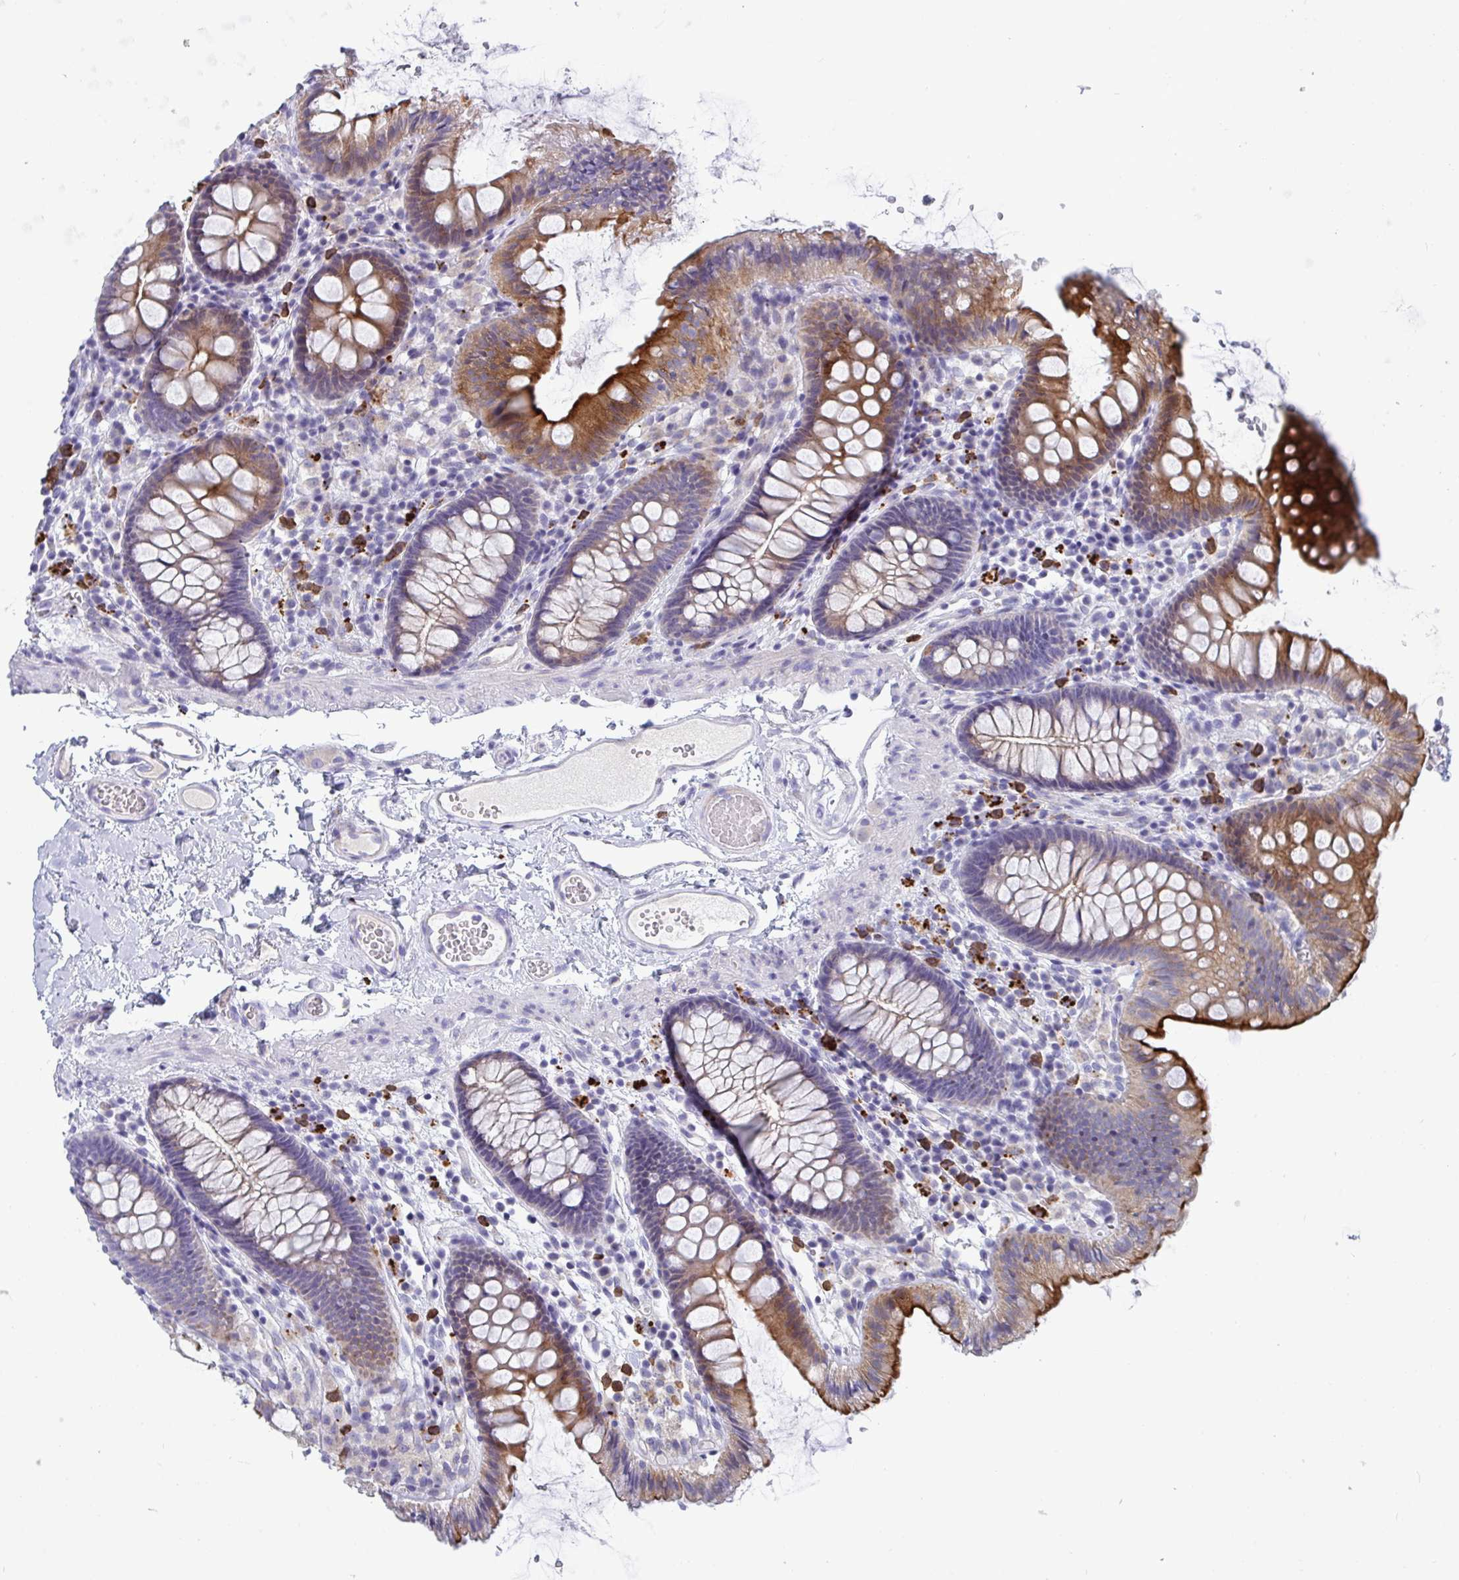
{"staining": {"intensity": "negative", "quantity": "none", "location": "none"}, "tissue": "colon", "cell_type": "Endothelial cells", "image_type": "normal", "snomed": [{"axis": "morphology", "description": "Normal tissue, NOS"}, {"axis": "topography", "description": "Colon"}], "caption": "Benign colon was stained to show a protein in brown. There is no significant expression in endothelial cells. The staining was performed using DAB (3,3'-diaminobenzidine) to visualize the protein expression in brown, while the nuclei were stained in blue with hematoxylin (Magnification: 20x).", "gene": "TAS2R38", "patient": {"sex": "male", "age": 84}}